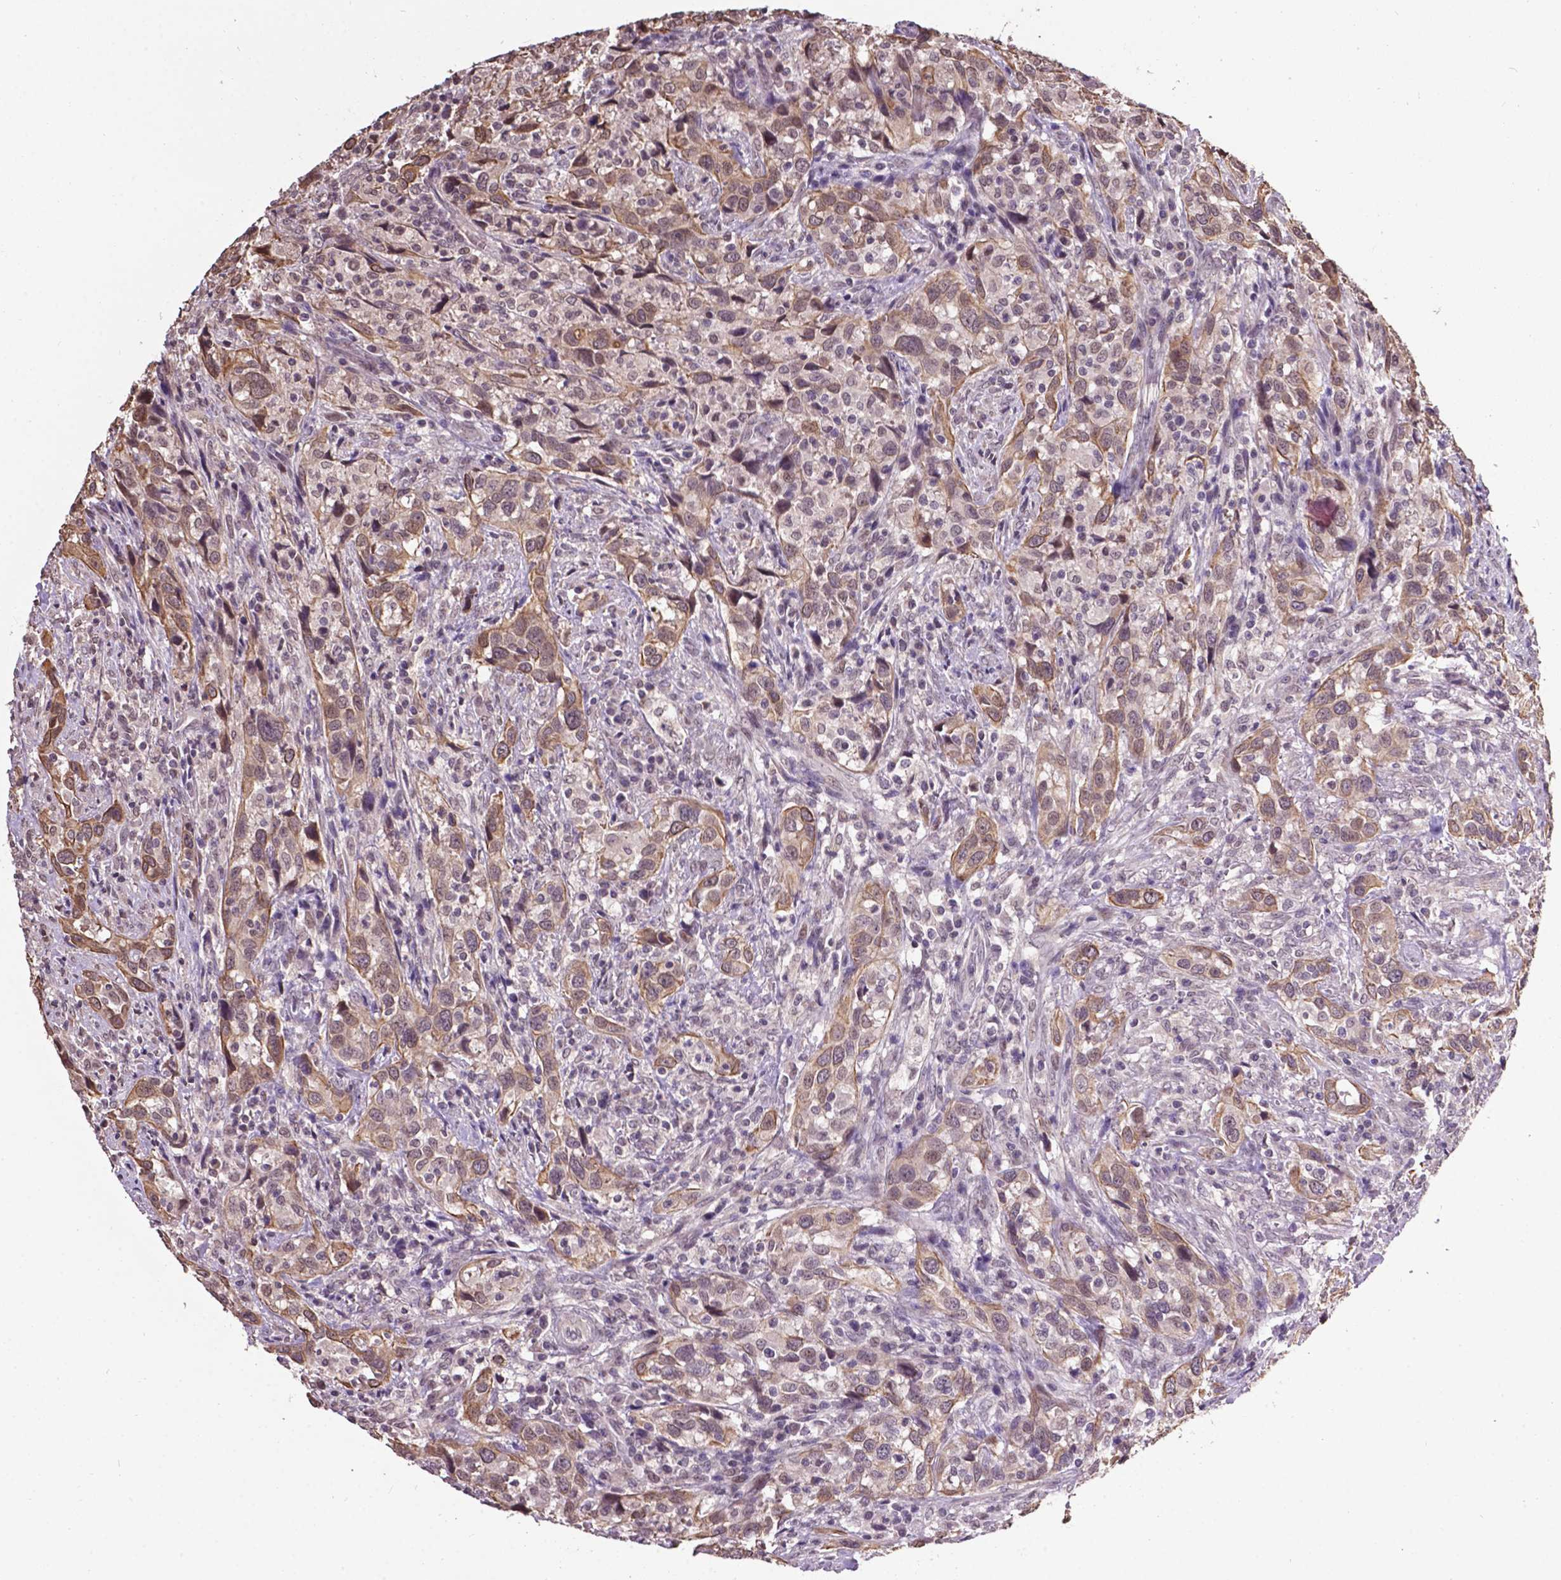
{"staining": {"intensity": "moderate", "quantity": "25%-75%", "location": "cytoplasmic/membranous"}, "tissue": "urothelial cancer", "cell_type": "Tumor cells", "image_type": "cancer", "snomed": [{"axis": "morphology", "description": "Urothelial carcinoma, NOS"}, {"axis": "morphology", "description": "Urothelial carcinoma, High grade"}, {"axis": "topography", "description": "Urinary bladder"}], "caption": "This histopathology image exhibits high-grade urothelial carcinoma stained with immunohistochemistry to label a protein in brown. The cytoplasmic/membranous of tumor cells show moderate positivity for the protein. Nuclei are counter-stained blue.", "gene": "GLRA2", "patient": {"sex": "female", "age": 64}}